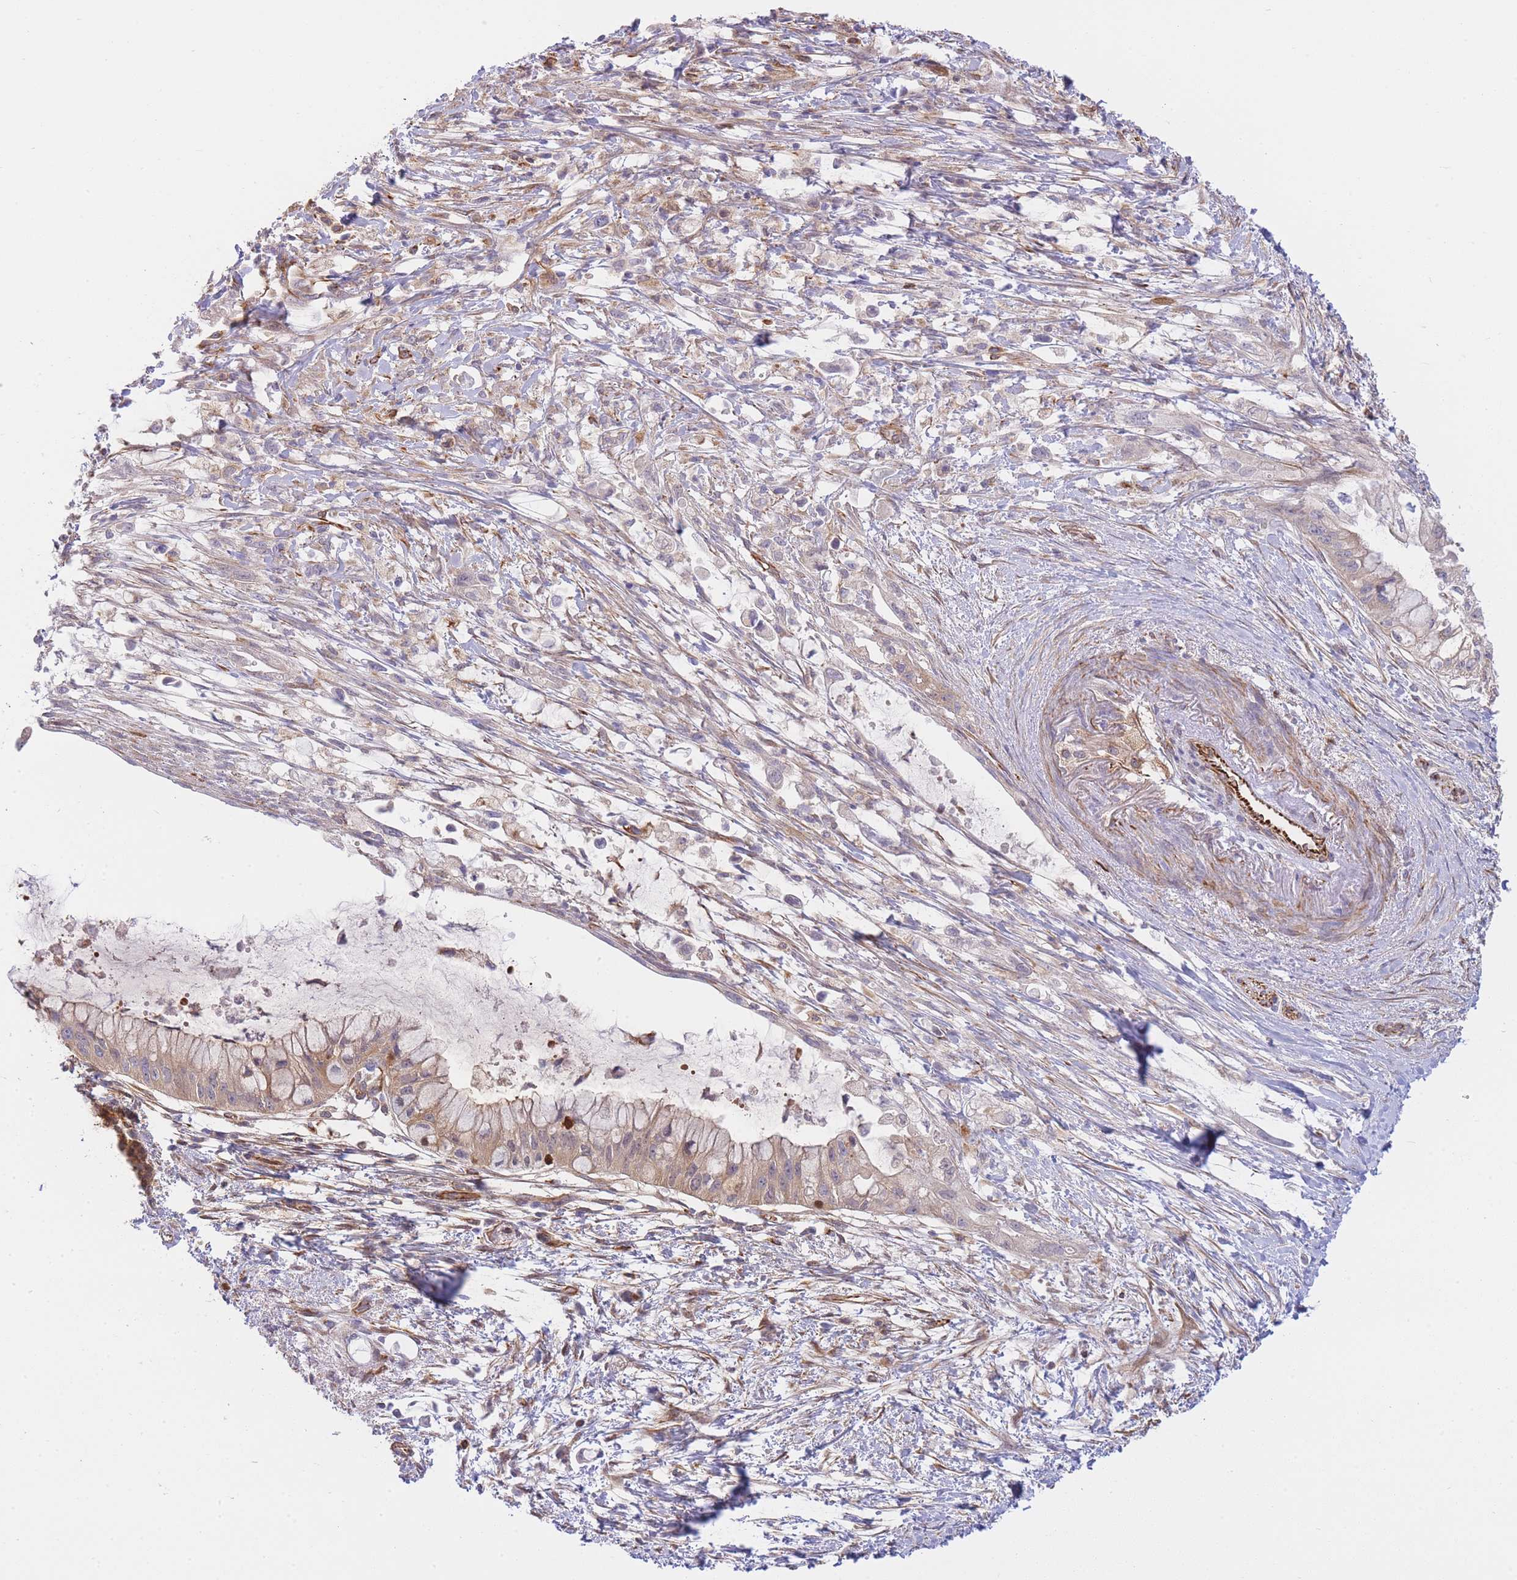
{"staining": {"intensity": "weak", "quantity": ">75%", "location": "cytoplasmic/membranous"}, "tissue": "pancreatic cancer", "cell_type": "Tumor cells", "image_type": "cancer", "snomed": [{"axis": "morphology", "description": "Adenocarcinoma, NOS"}, {"axis": "topography", "description": "Pancreas"}], "caption": "Brown immunohistochemical staining in pancreatic cancer (adenocarcinoma) exhibits weak cytoplasmic/membranous positivity in about >75% of tumor cells.", "gene": "ECPAS", "patient": {"sex": "male", "age": 48}}